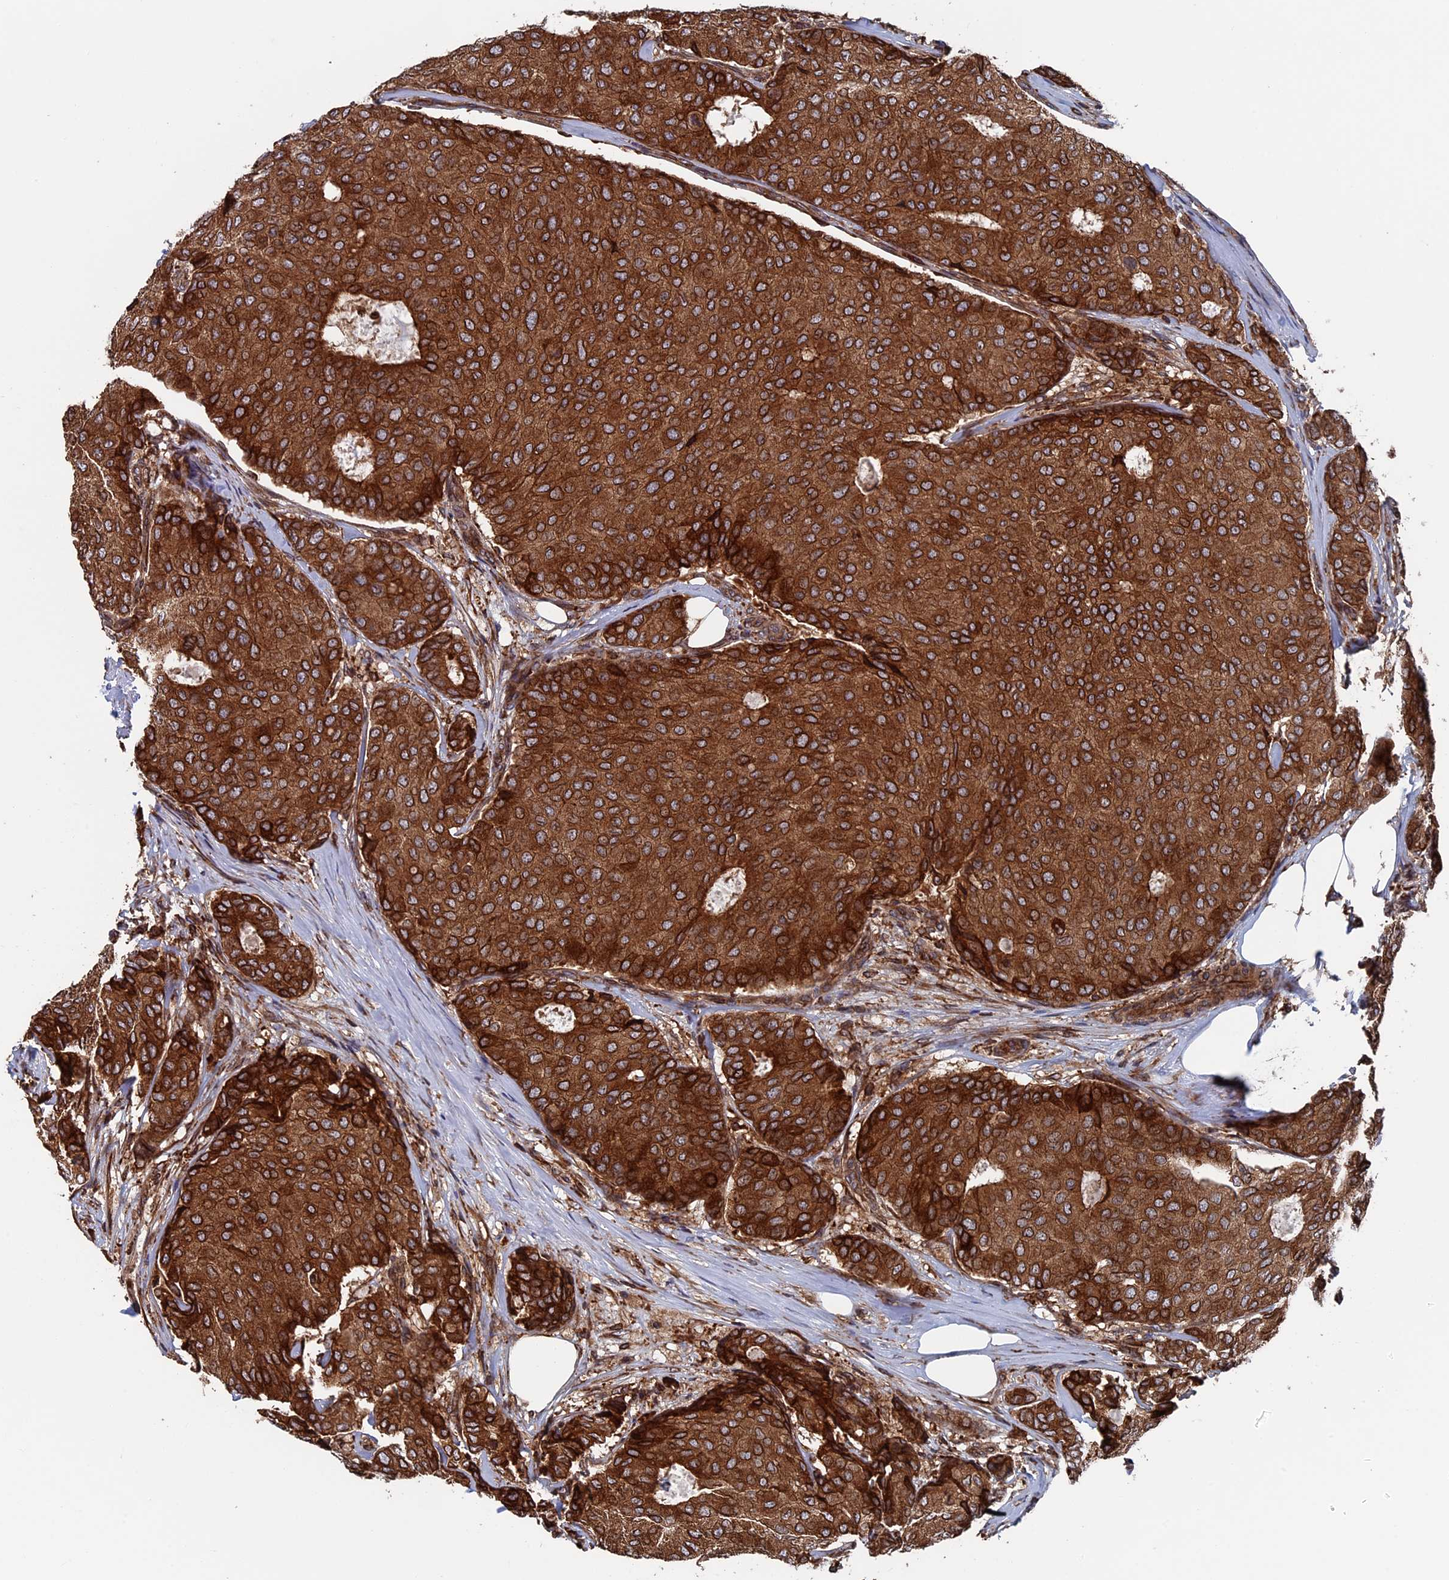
{"staining": {"intensity": "strong", "quantity": ">75%", "location": "cytoplasmic/membranous"}, "tissue": "breast cancer", "cell_type": "Tumor cells", "image_type": "cancer", "snomed": [{"axis": "morphology", "description": "Duct carcinoma"}, {"axis": "topography", "description": "Breast"}], "caption": "Immunohistochemical staining of human infiltrating ductal carcinoma (breast) demonstrates strong cytoplasmic/membranous protein positivity in approximately >75% of tumor cells.", "gene": "RPUSD1", "patient": {"sex": "female", "age": 75}}